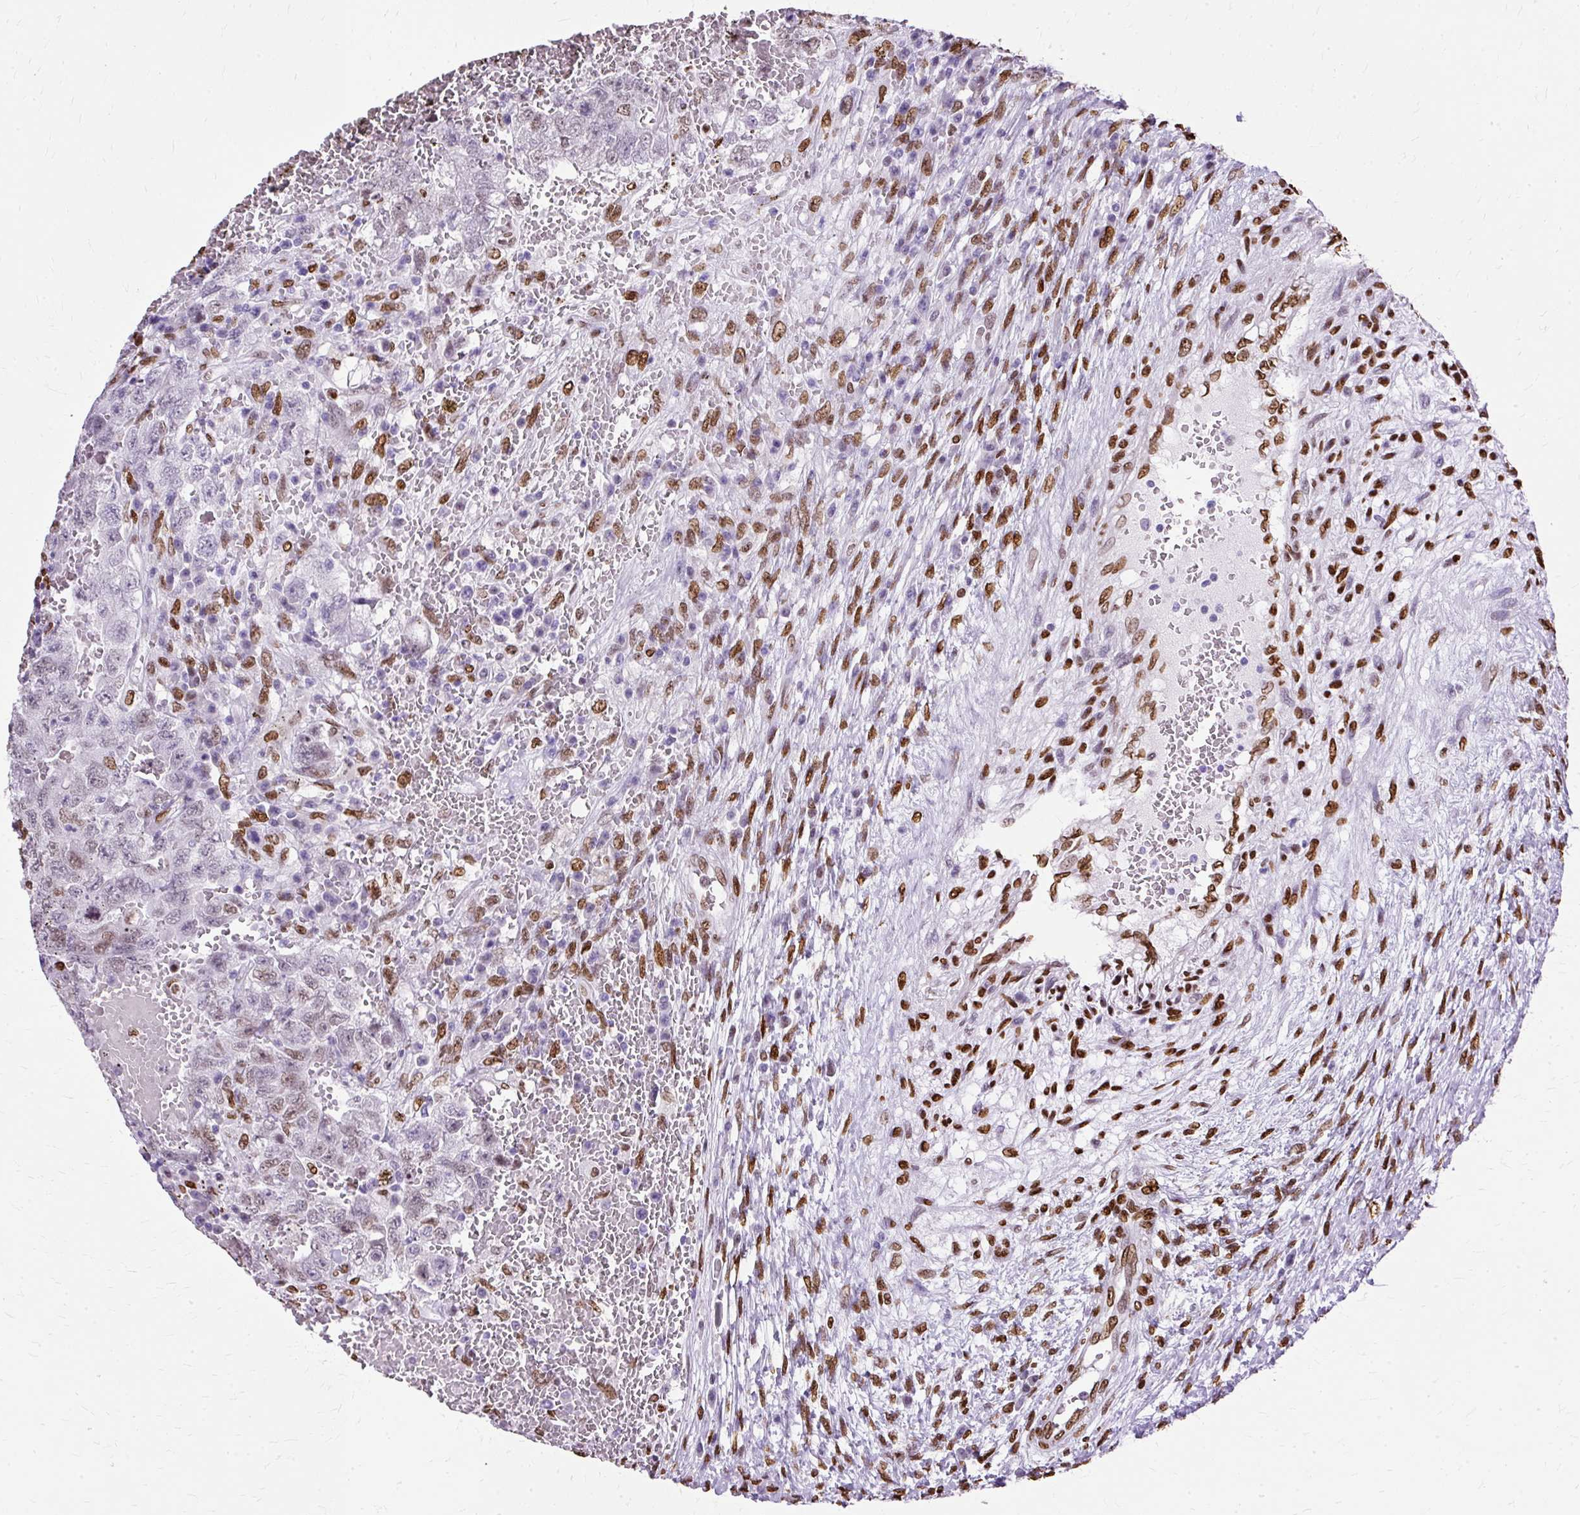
{"staining": {"intensity": "strong", "quantity": "<25%", "location": "nuclear"}, "tissue": "testis cancer", "cell_type": "Tumor cells", "image_type": "cancer", "snomed": [{"axis": "morphology", "description": "Carcinoma, Embryonal, NOS"}, {"axis": "topography", "description": "Testis"}], "caption": "Protein expression analysis of human testis cancer (embryonal carcinoma) reveals strong nuclear staining in about <25% of tumor cells. (DAB (3,3'-diaminobenzidine) = brown stain, brightfield microscopy at high magnification).", "gene": "TMEM184C", "patient": {"sex": "male", "age": 26}}